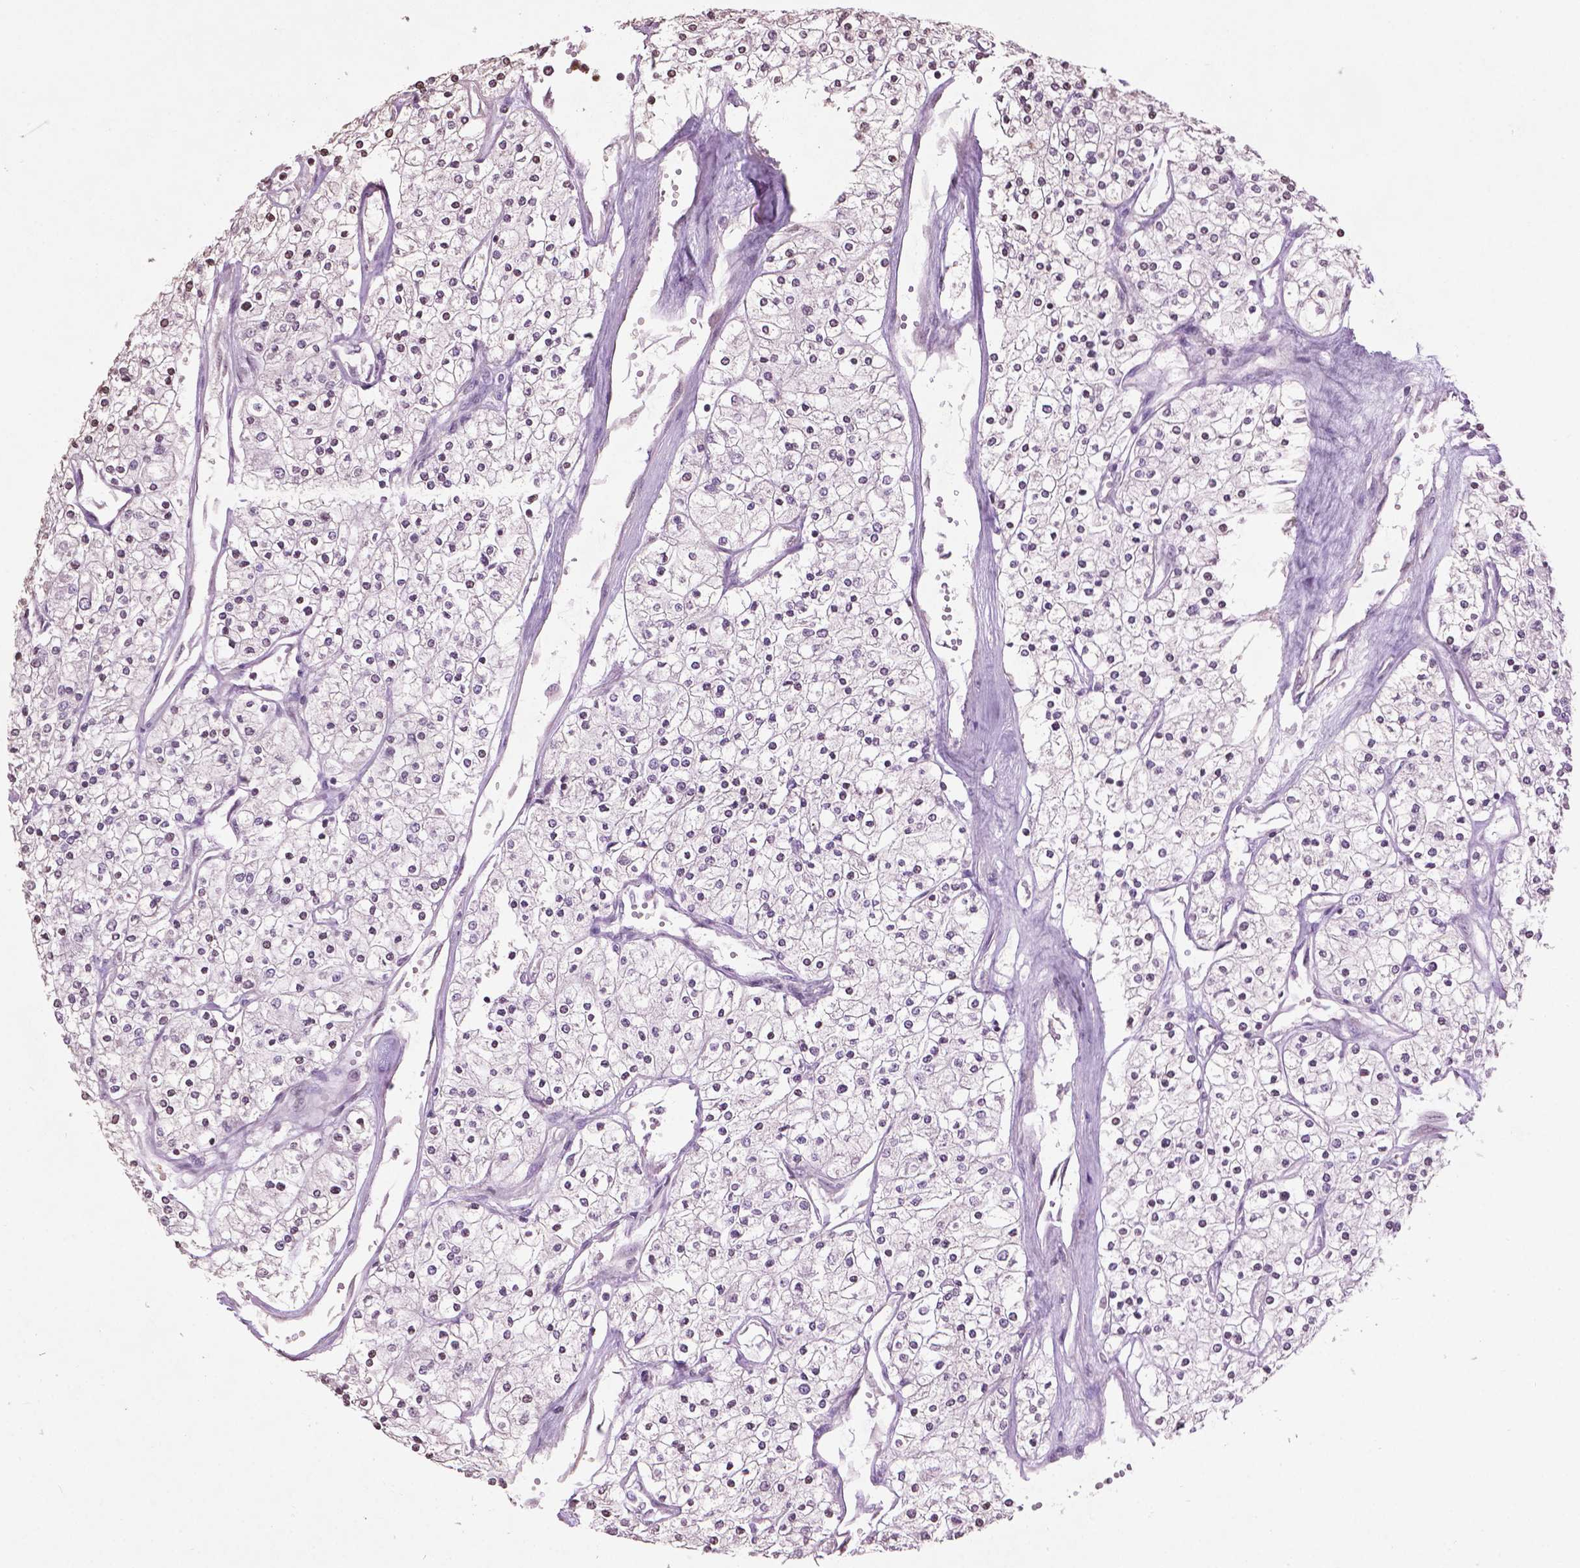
{"staining": {"intensity": "negative", "quantity": "none", "location": "none"}, "tissue": "renal cancer", "cell_type": "Tumor cells", "image_type": "cancer", "snomed": [{"axis": "morphology", "description": "Adenocarcinoma, NOS"}, {"axis": "topography", "description": "Kidney"}], "caption": "Tumor cells show no significant staining in renal cancer (adenocarcinoma).", "gene": "NTNG2", "patient": {"sex": "male", "age": 80}}